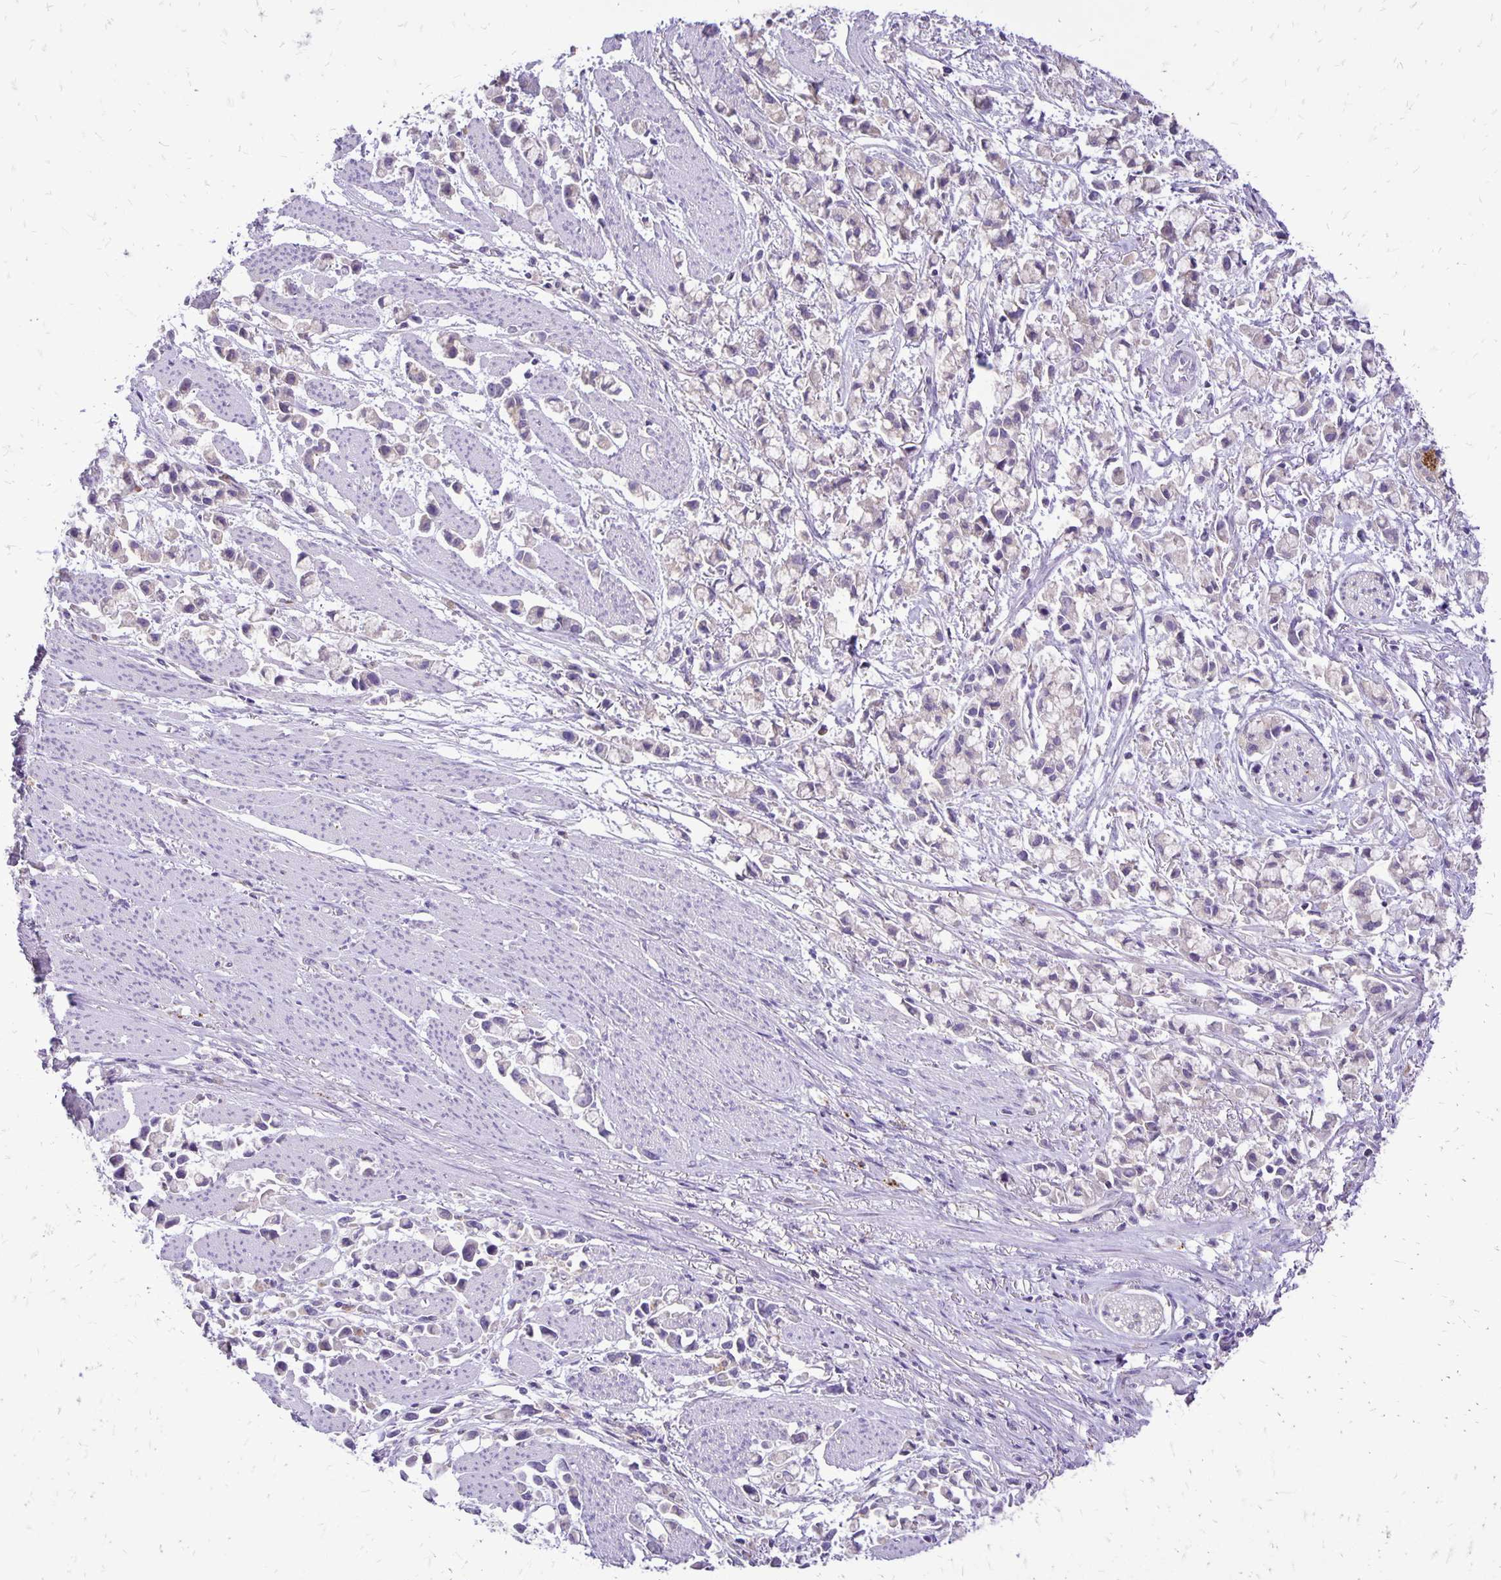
{"staining": {"intensity": "negative", "quantity": "none", "location": "none"}, "tissue": "stomach cancer", "cell_type": "Tumor cells", "image_type": "cancer", "snomed": [{"axis": "morphology", "description": "Adenocarcinoma, NOS"}, {"axis": "topography", "description": "Stomach"}], "caption": "There is no significant positivity in tumor cells of stomach cancer.", "gene": "EIF5A", "patient": {"sex": "female", "age": 81}}